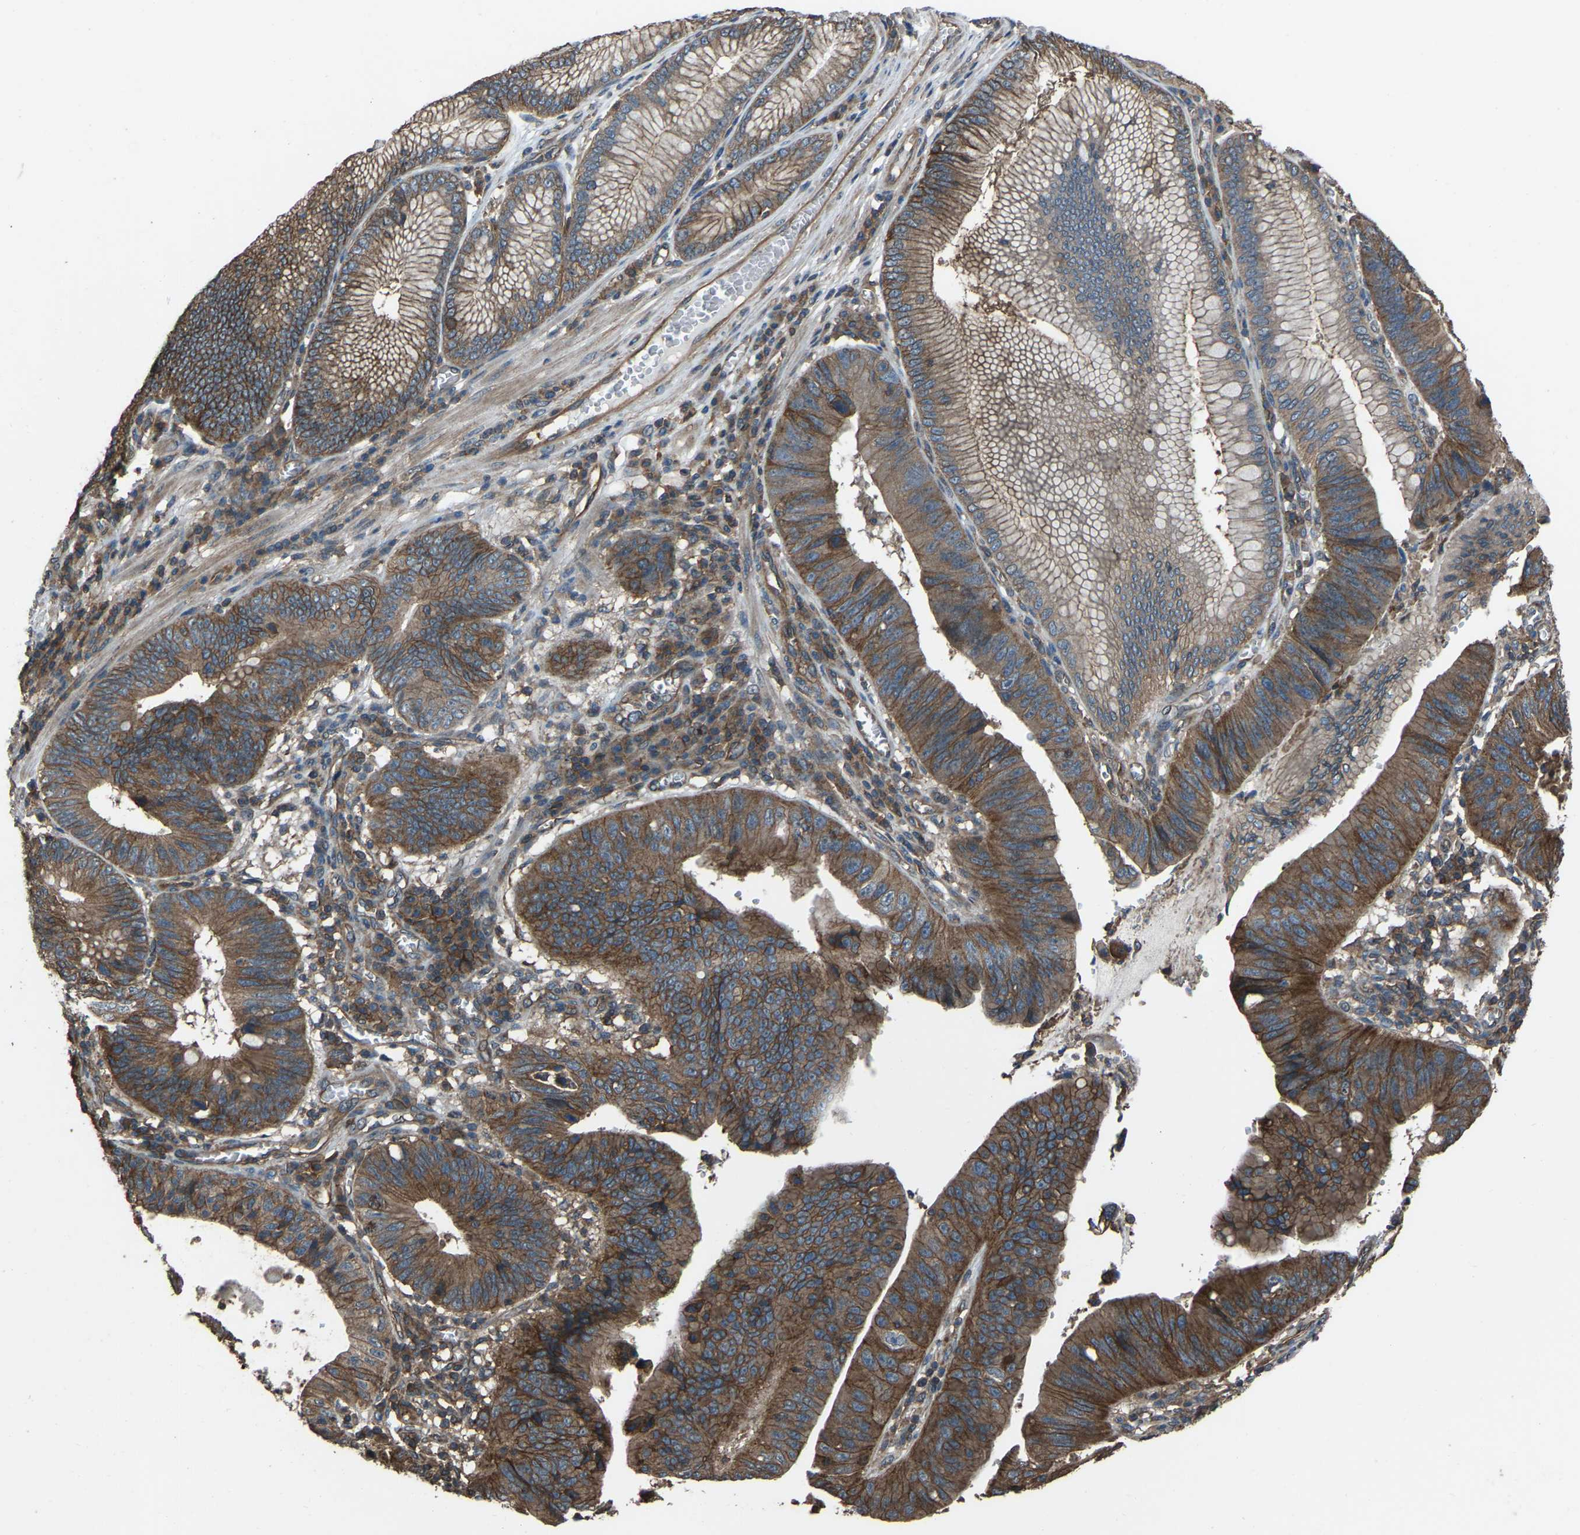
{"staining": {"intensity": "moderate", "quantity": ">75%", "location": "cytoplasmic/membranous"}, "tissue": "stomach cancer", "cell_type": "Tumor cells", "image_type": "cancer", "snomed": [{"axis": "morphology", "description": "Adenocarcinoma, NOS"}, {"axis": "topography", "description": "Stomach"}], "caption": "Approximately >75% of tumor cells in adenocarcinoma (stomach) demonstrate moderate cytoplasmic/membranous protein positivity as visualized by brown immunohistochemical staining.", "gene": "SLC4A2", "patient": {"sex": "male", "age": 59}}